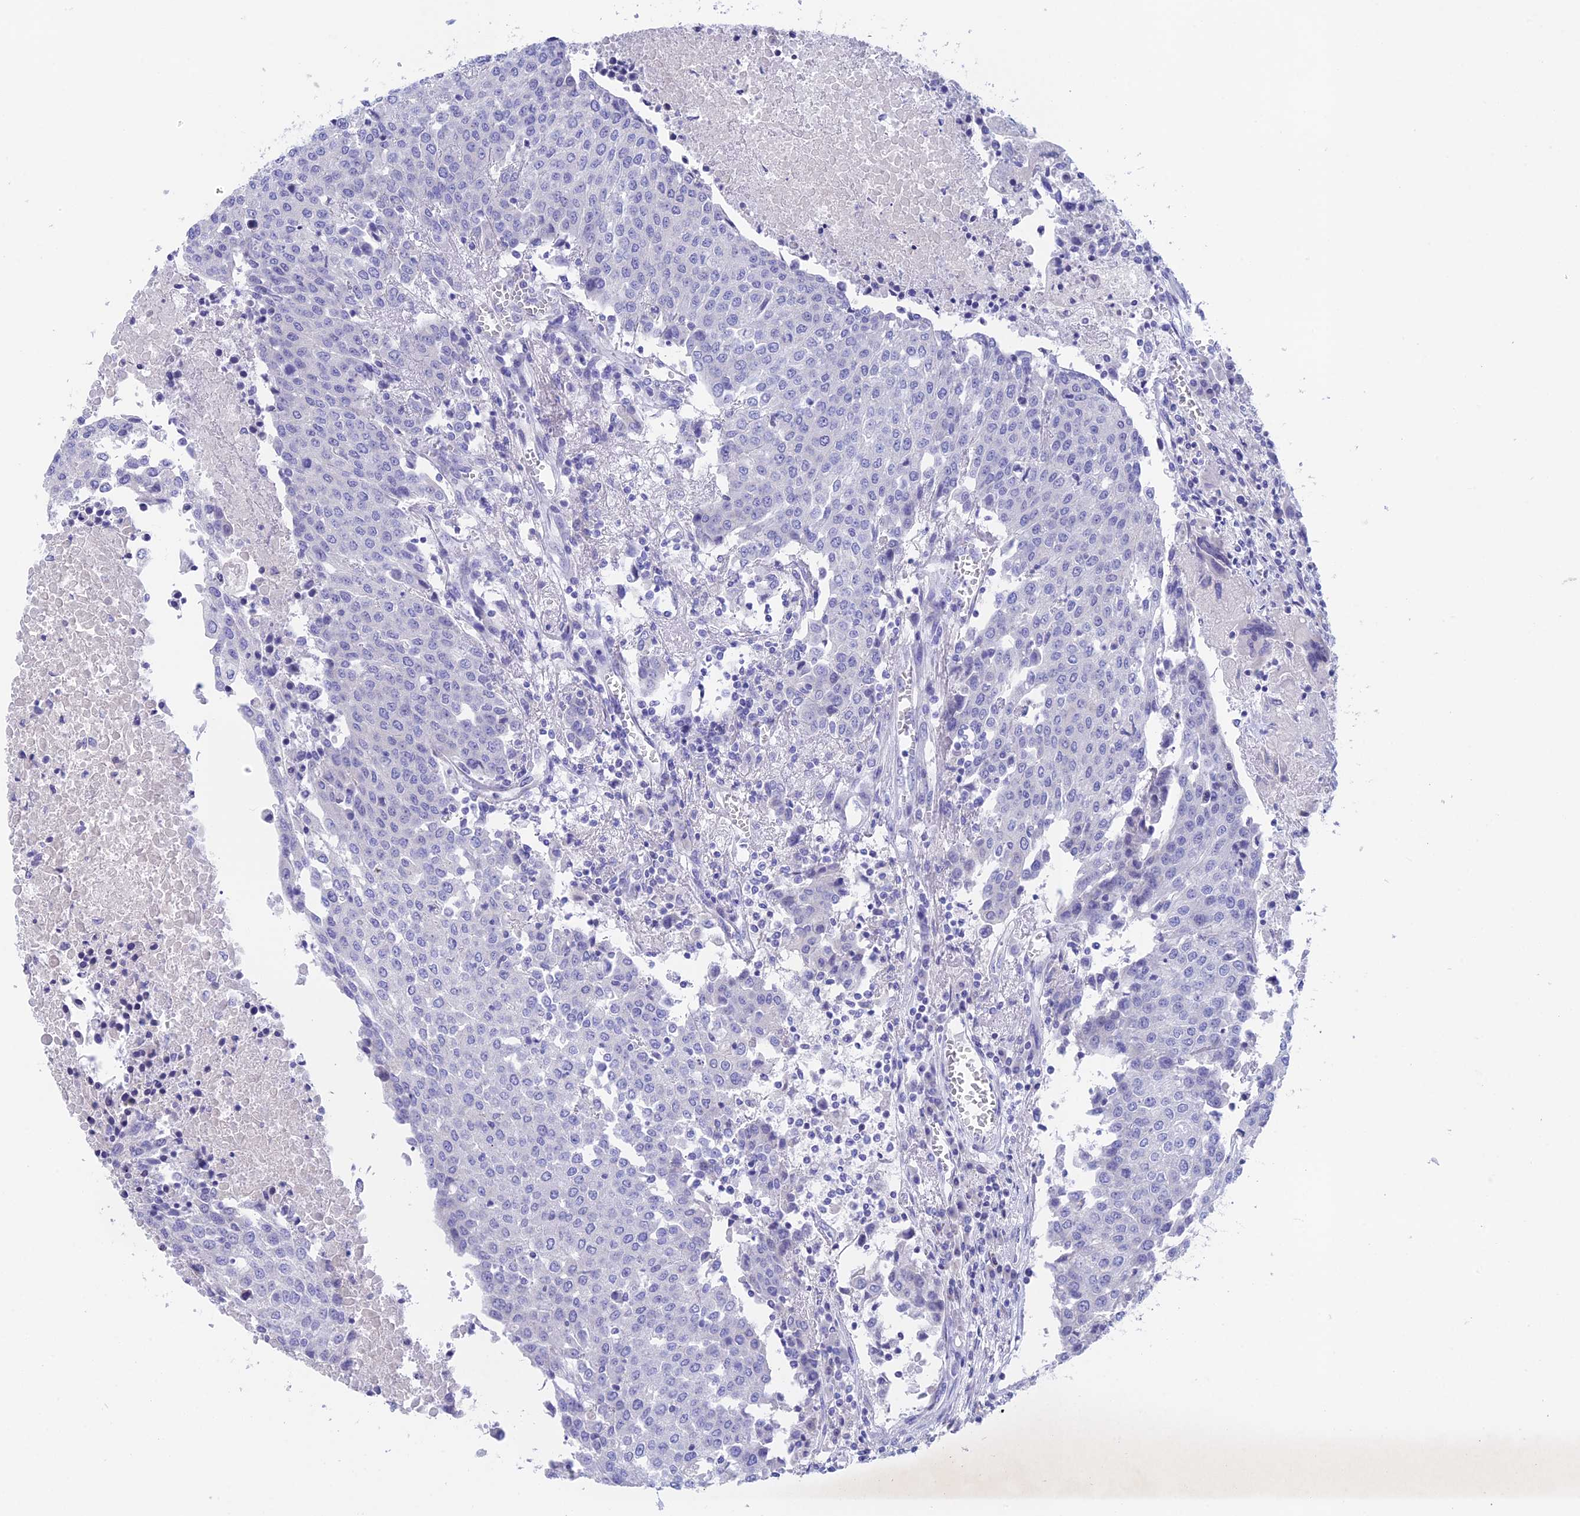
{"staining": {"intensity": "negative", "quantity": "none", "location": "none"}, "tissue": "urothelial cancer", "cell_type": "Tumor cells", "image_type": "cancer", "snomed": [{"axis": "morphology", "description": "Urothelial carcinoma, High grade"}, {"axis": "topography", "description": "Urinary bladder"}], "caption": "A micrograph of human high-grade urothelial carcinoma is negative for staining in tumor cells. (DAB (3,3'-diaminobenzidine) immunohistochemistry, high magnification).", "gene": "BTBD19", "patient": {"sex": "female", "age": 85}}